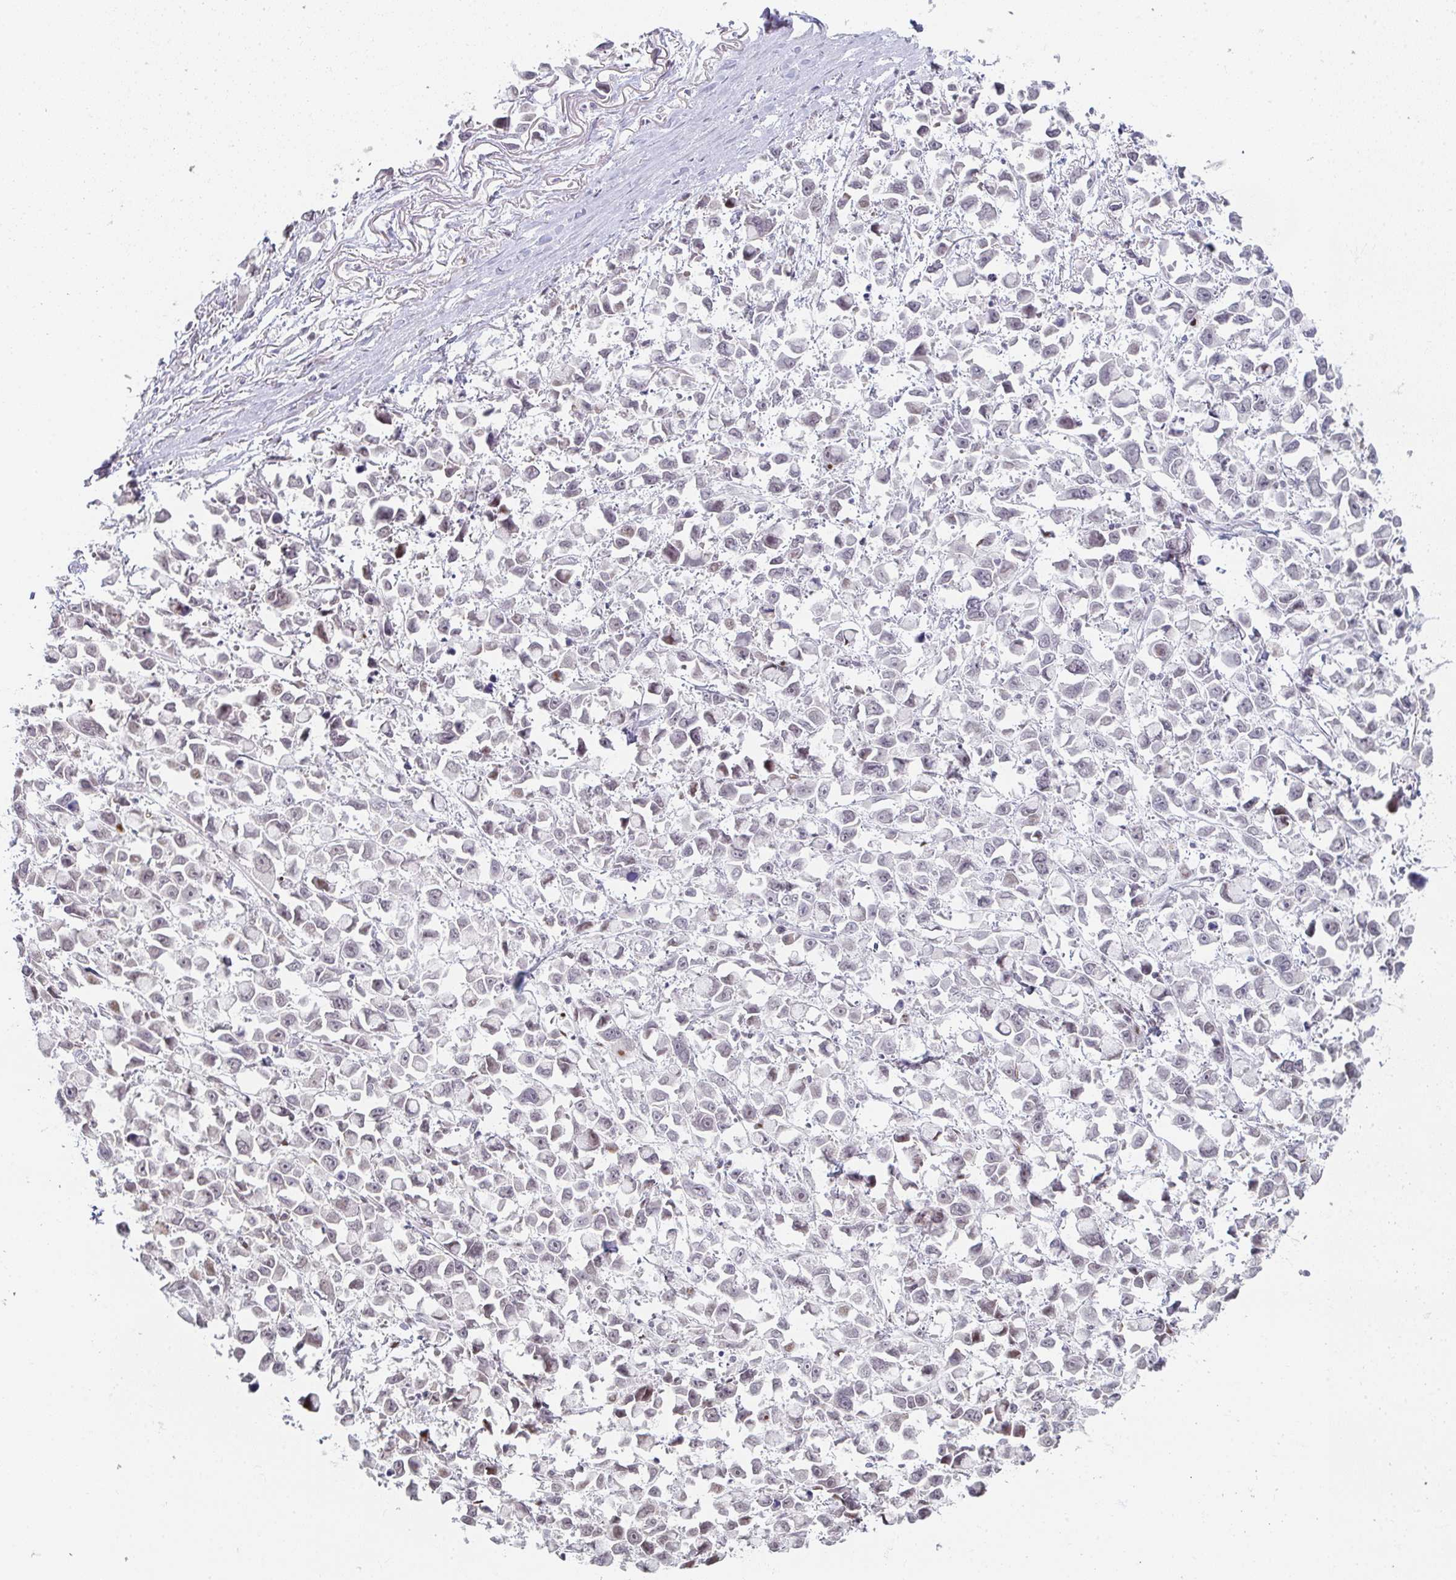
{"staining": {"intensity": "weak", "quantity": "<25%", "location": "nuclear"}, "tissue": "stomach cancer", "cell_type": "Tumor cells", "image_type": "cancer", "snomed": [{"axis": "morphology", "description": "Adenocarcinoma, NOS"}, {"axis": "topography", "description": "Stomach"}], "caption": "An IHC histopathology image of stomach cancer (adenocarcinoma) is shown. There is no staining in tumor cells of stomach cancer (adenocarcinoma).", "gene": "LIN54", "patient": {"sex": "female", "age": 81}}